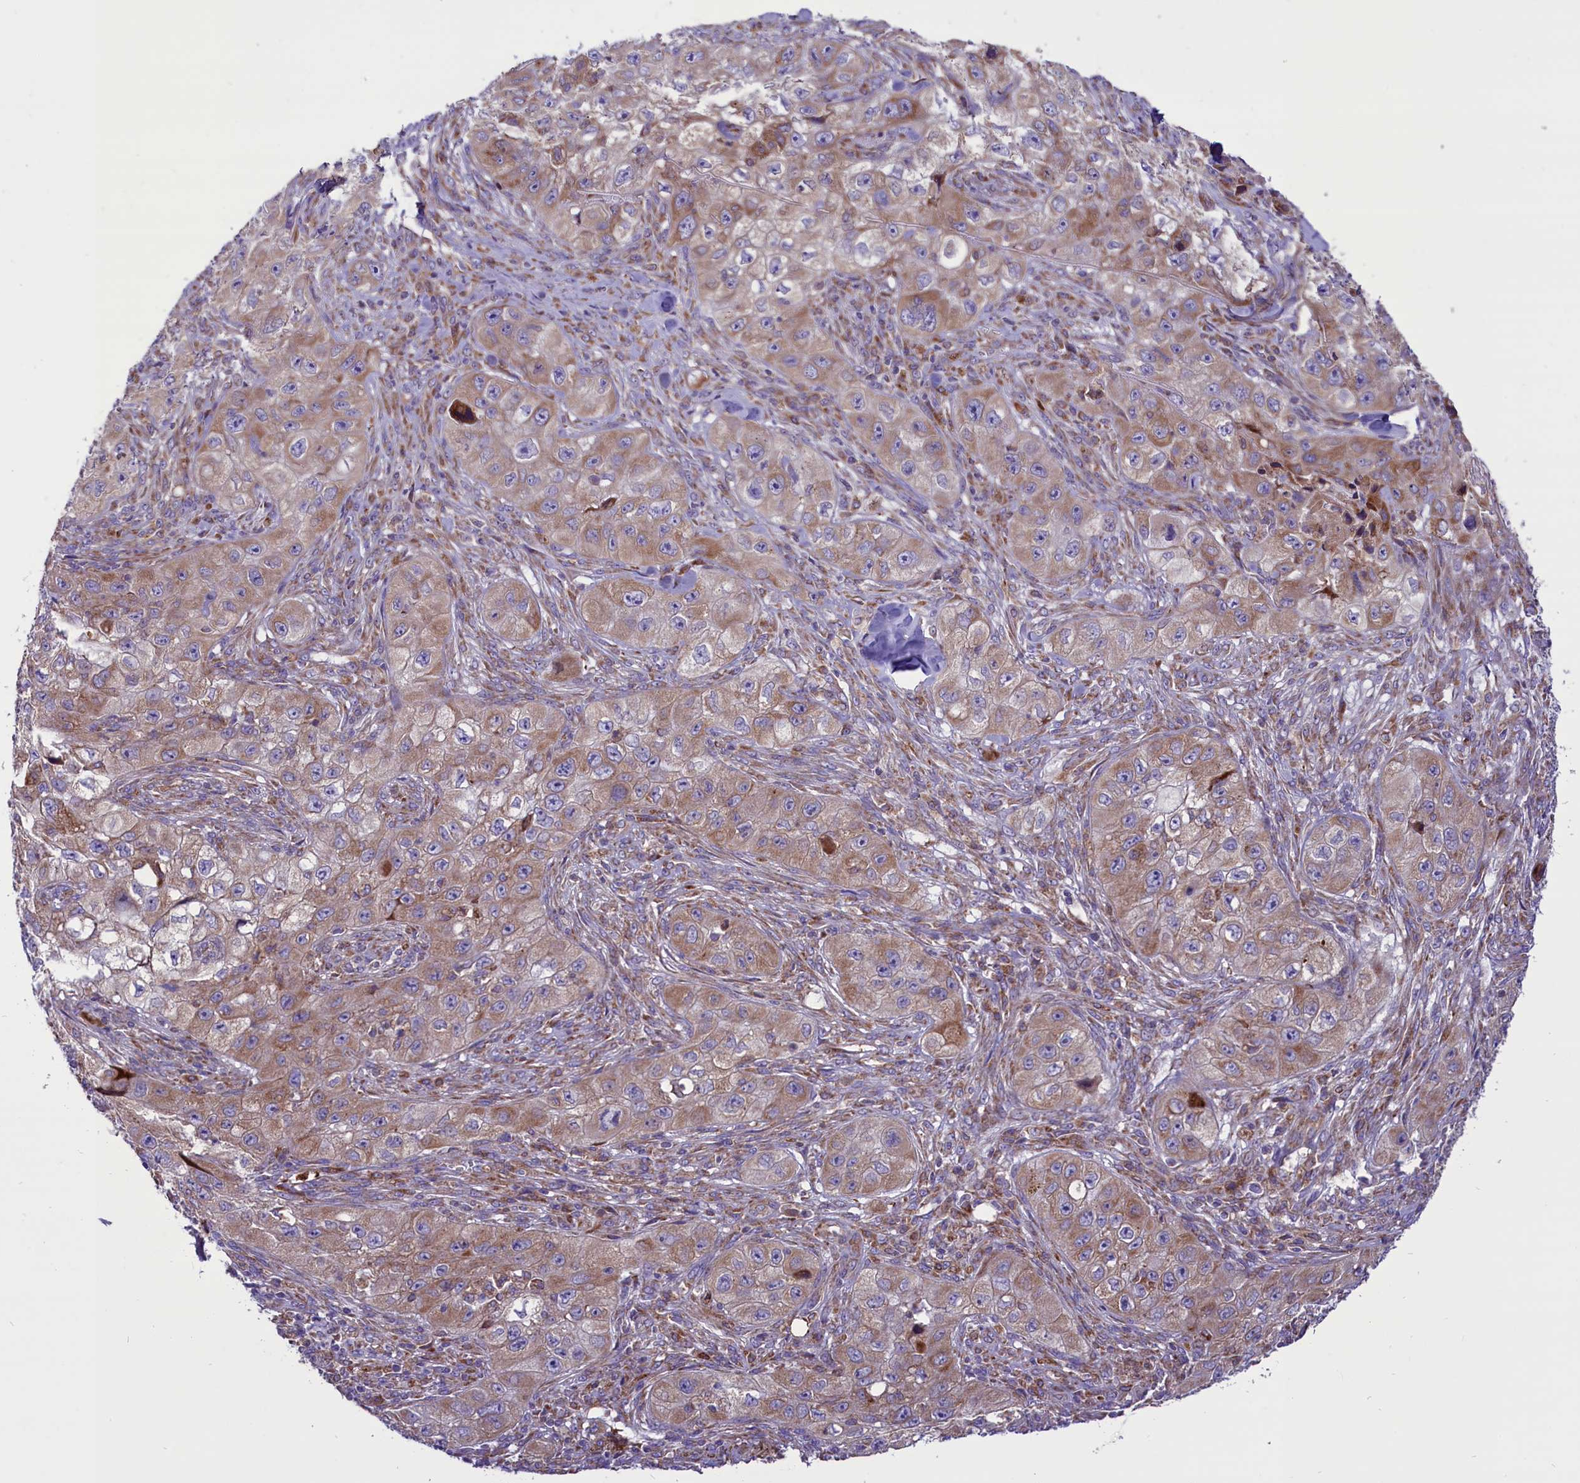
{"staining": {"intensity": "moderate", "quantity": ">75%", "location": "cytoplasmic/membranous"}, "tissue": "skin cancer", "cell_type": "Tumor cells", "image_type": "cancer", "snomed": [{"axis": "morphology", "description": "Squamous cell carcinoma, NOS"}, {"axis": "topography", "description": "Skin"}, {"axis": "topography", "description": "Subcutis"}], "caption": "This is an image of immunohistochemistry staining of skin cancer (squamous cell carcinoma), which shows moderate expression in the cytoplasmic/membranous of tumor cells.", "gene": "PTPRU", "patient": {"sex": "male", "age": 73}}